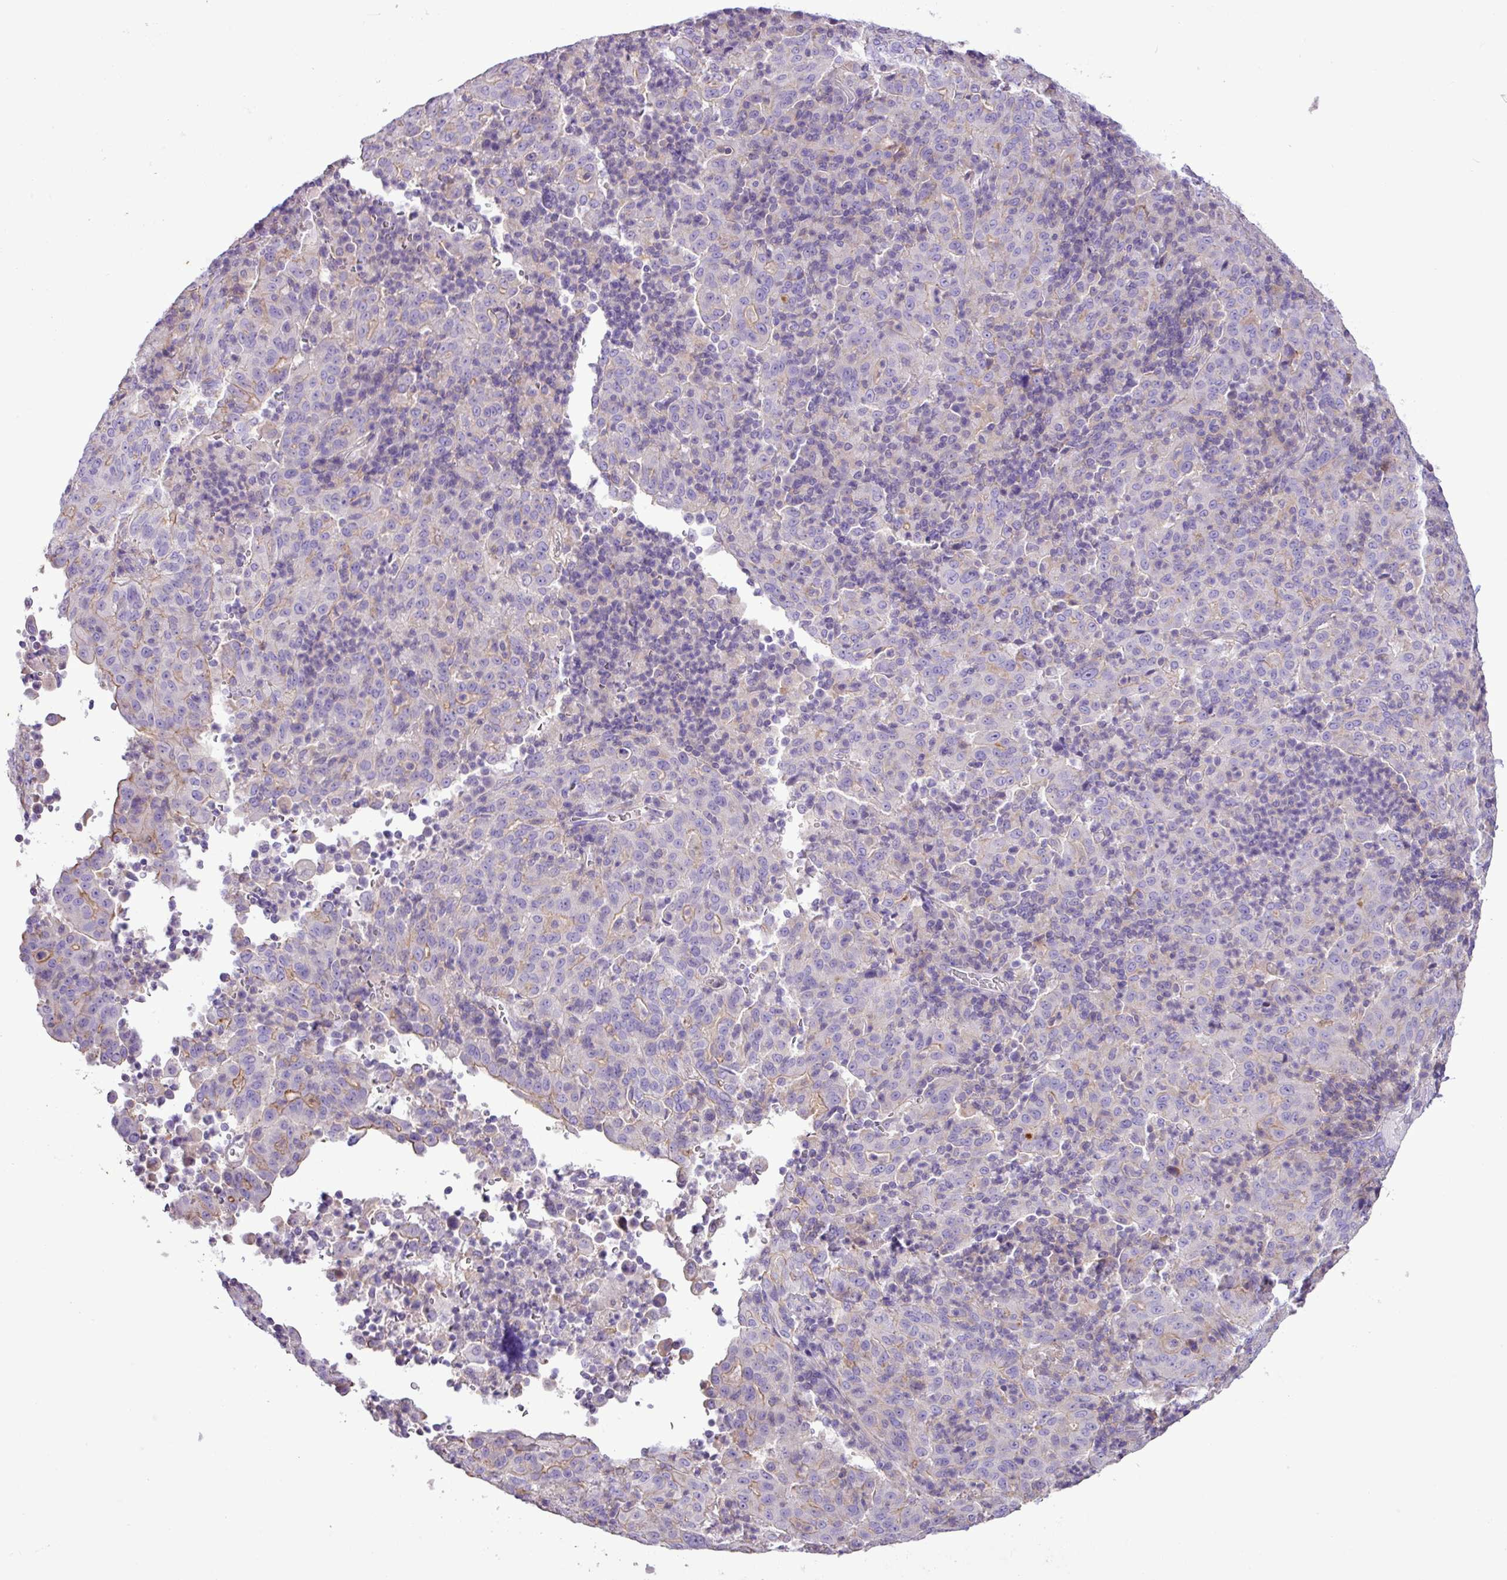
{"staining": {"intensity": "moderate", "quantity": "<25%", "location": "cytoplasmic/membranous"}, "tissue": "pancreatic cancer", "cell_type": "Tumor cells", "image_type": "cancer", "snomed": [{"axis": "morphology", "description": "Adenocarcinoma, NOS"}, {"axis": "topography", "description": "Pancreas"}], "caption": "Adenocarcinoma (pancreatic) stained with DAB (3,3'-diaminobenzidine) IHC reveals low levels of moderate cytoplasmic/membranous staining in about <25% of tumor cells.", "gene": "ZNF334", "patient": {"sex": "male", "age": 63}}